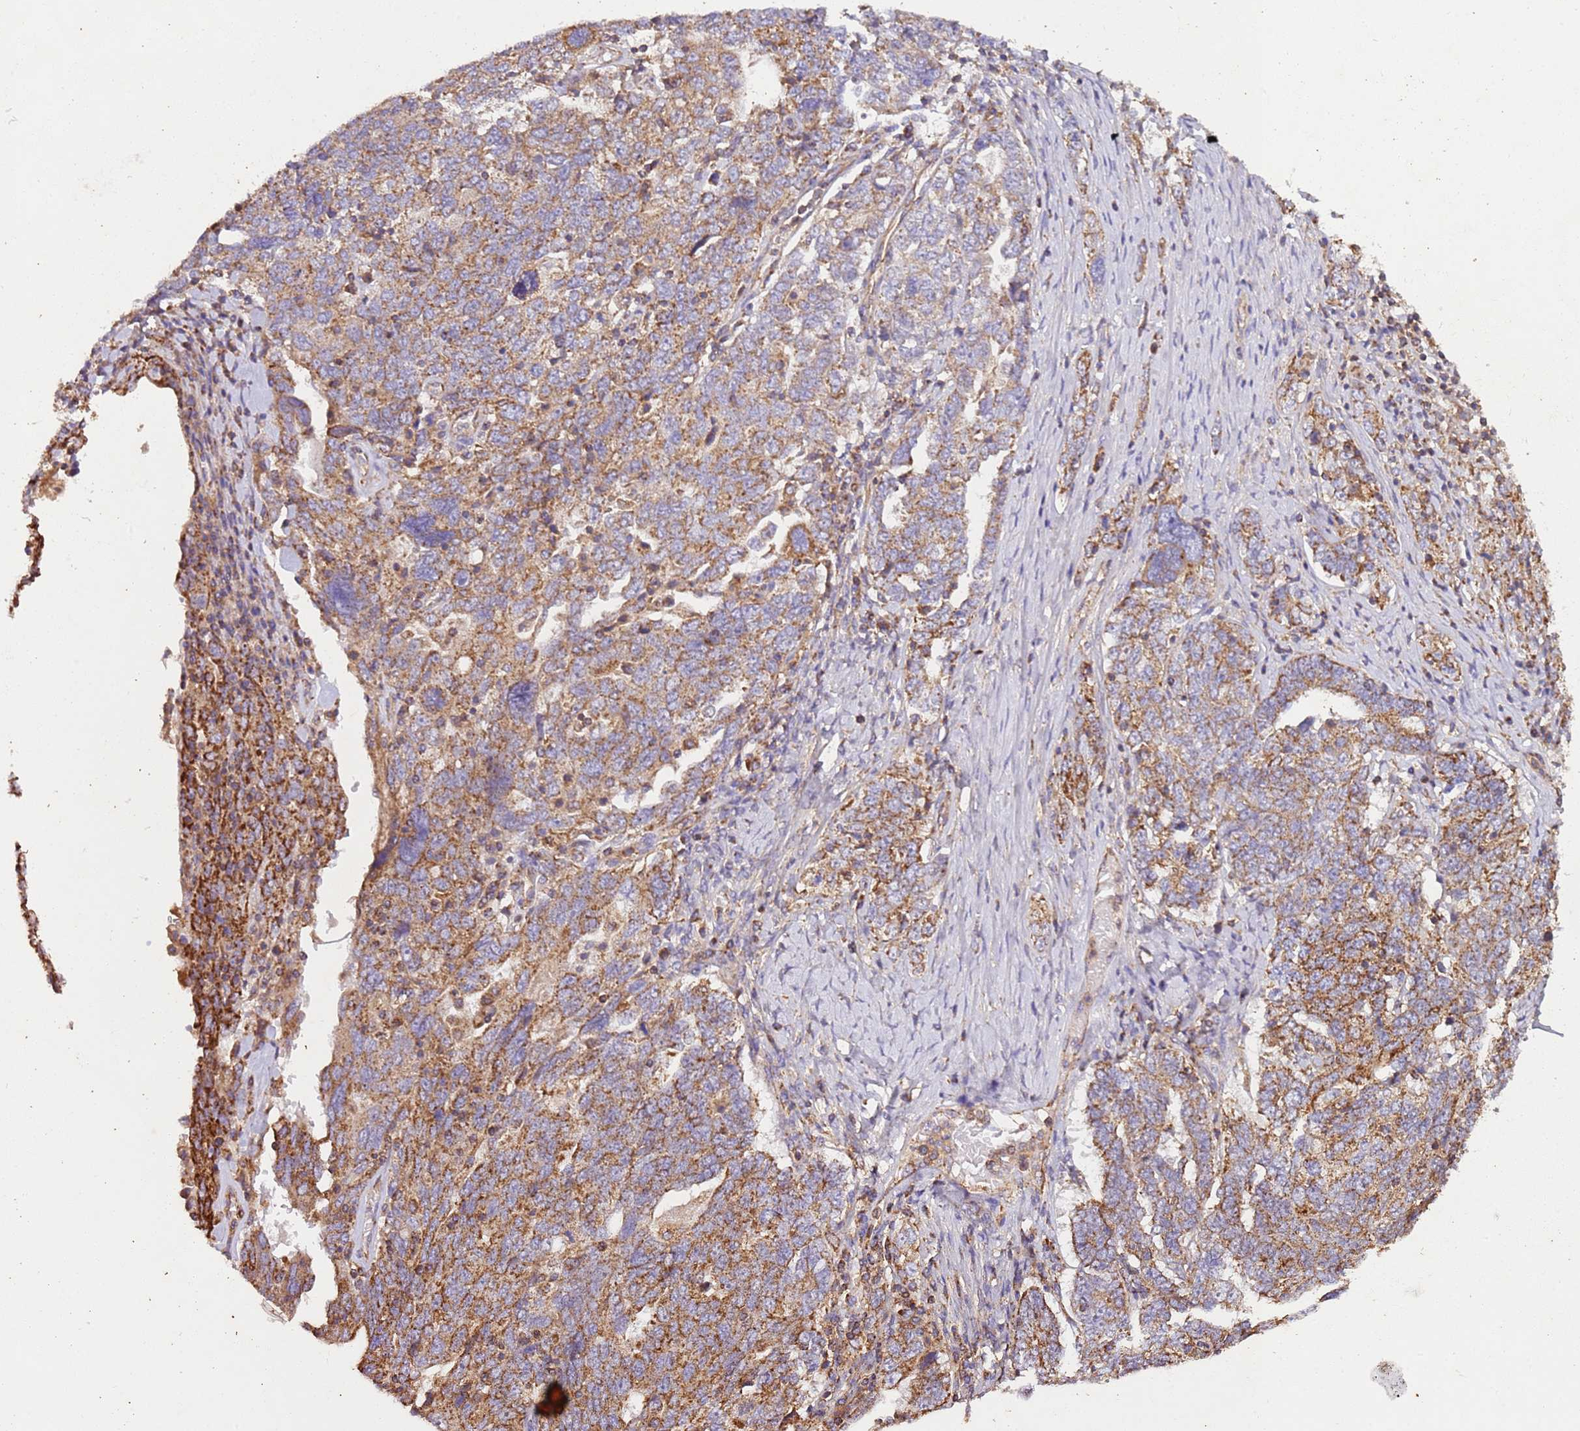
{"staining": {"intensity": "moderate", "quantity": ">75%", "location": "cytoplasmic/membranous"}, "tissue": "ovarian cancer", "cell_type": "Tumor cells", "image_type": "cancer", "snomed": [{"axis": "morphology", "description": "Carcinoma, endometroid"}, {"axis": "topography", "description": "Ovary"}], "caption": "IHC staining of ovarian cancer, which reveals medium levels of moderate cytoplasmic/membranous expression in about >75% of tumor cells indicating moderate cytoplasmic/membranous protein staining. The staining was performed using DAB (brown) for protein detection and nuclei were counterstained in hematoxylin (blue).", "gene": "RMND5A", "patient": {"sex": "female", "age": 62}}